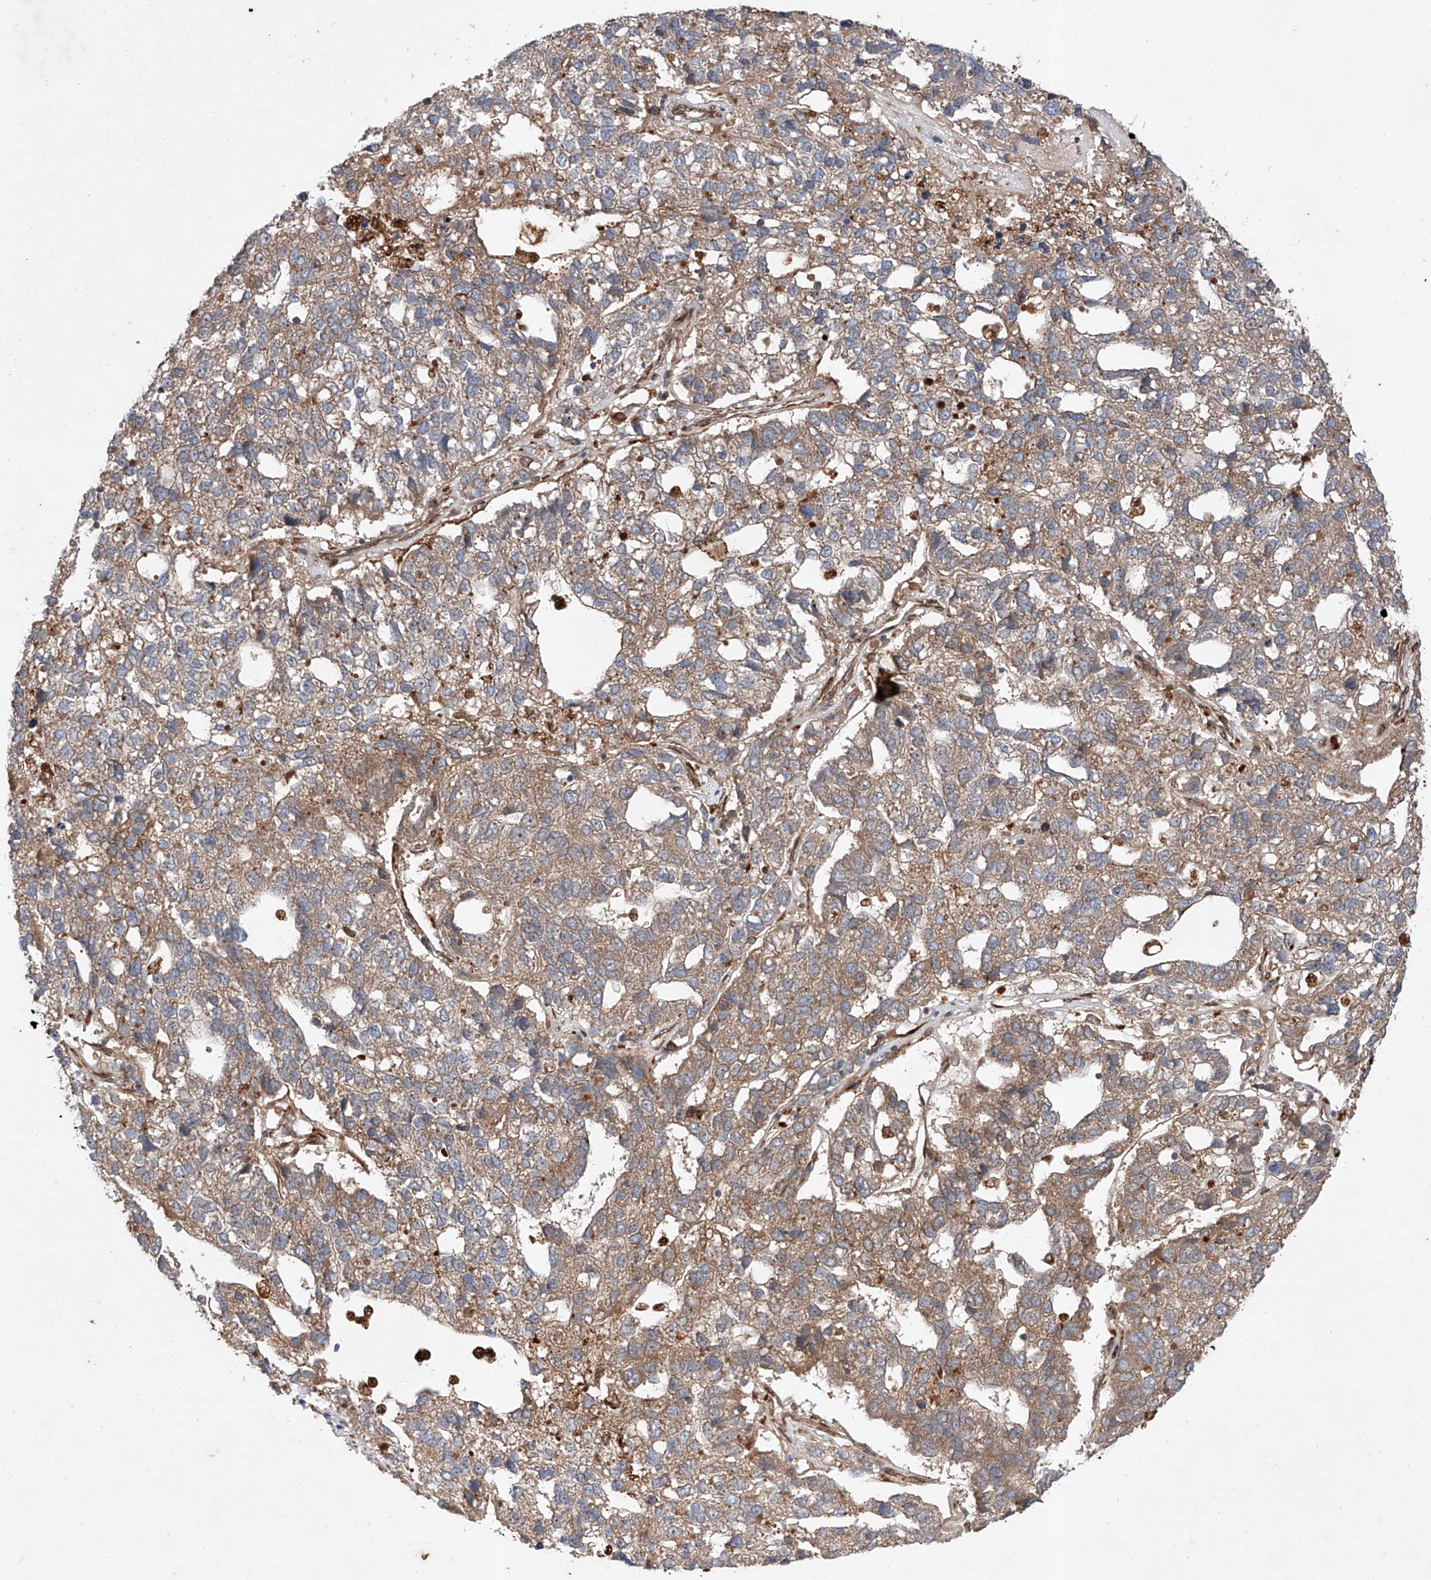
{"staining": {"intensity": "moderate", "quantity": "25%-75%", "location": "cytoplasmic/membranous"}, "tissue": "pancreatic cancer", "cell_type": "Tumor cells", "image_type": "cancer", "snomed": [{"axis": "morphology", "description": "Adenocarcinoma, NOS"}, {"axis": "topography", "description": "Pancreas"}], "caption": "A high-resolution photomicrograph shows immunohistochemistry (IHC) staining of pancreatic cancer, which displays moderate cytoplasmic/membranous expression in approximately 25%-75% of tumor cells.", "gene": "ZFP28", "patient": {"sex": "female", "age": 61}}